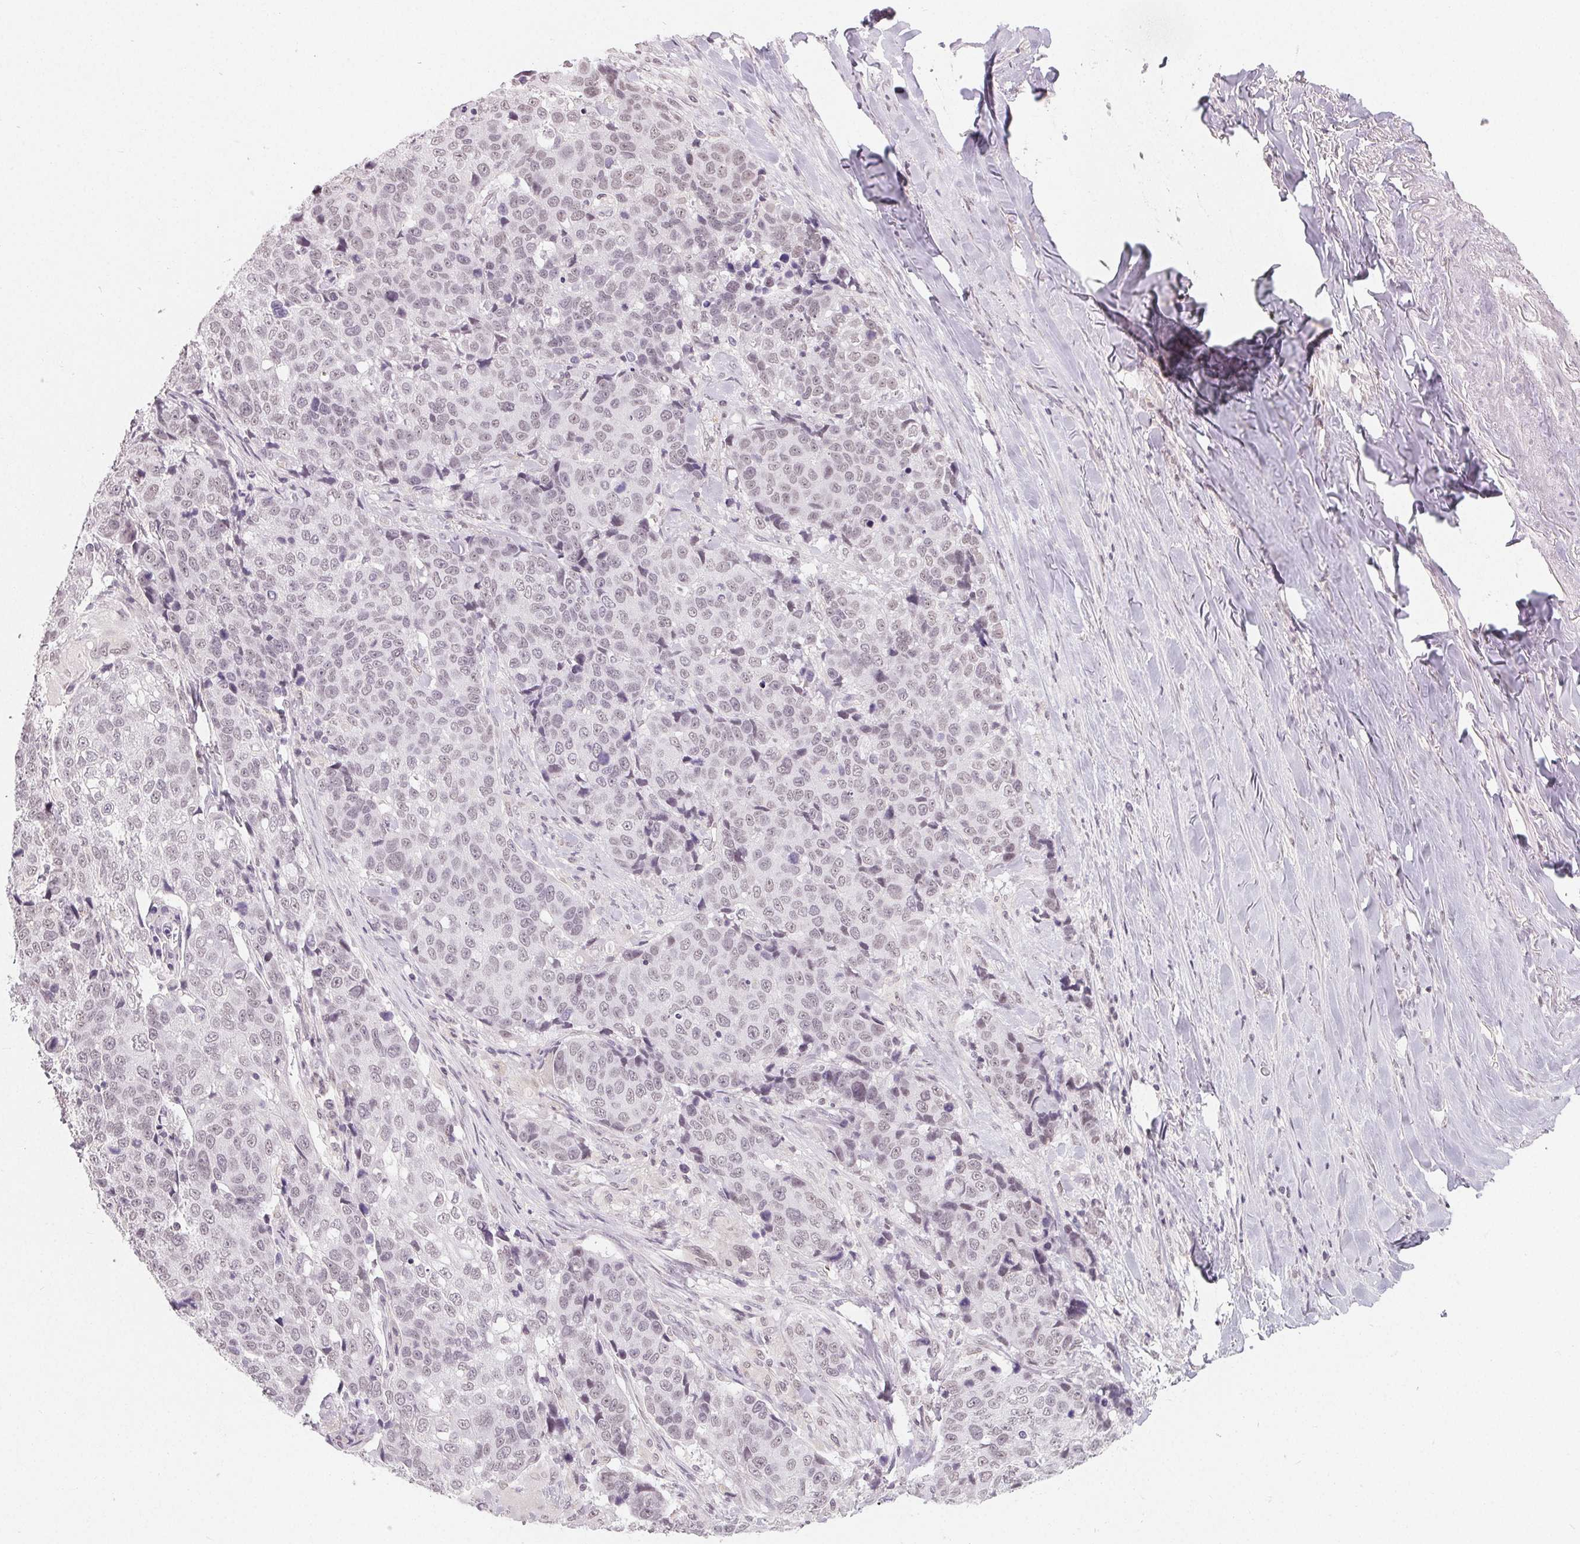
{"staining": {"intensity": "weak", "quantity": "<25%", "location": "nuclear"}, "tissue": "lung cancer", "cell_type": "Tumor cells", "image_type": "cancer", "snomed": [{"axis": "morphology", "description": "Squamous cell carcinoma, NOS"}, {"axis": "topography", "description": "Lymph node"}, {"axis": "topography", "description": "Lung"}], "caption": "IHC histopathology image of squamous cell carcinoma (lung) stained for a protein (brown), which exhibits no positivity in tumor cells. (Immunohistochemistry (ihc), brightfield microscopy, high magnification).", "gene": "NXF3", "patient": {"sex": "male", "age": 61}}